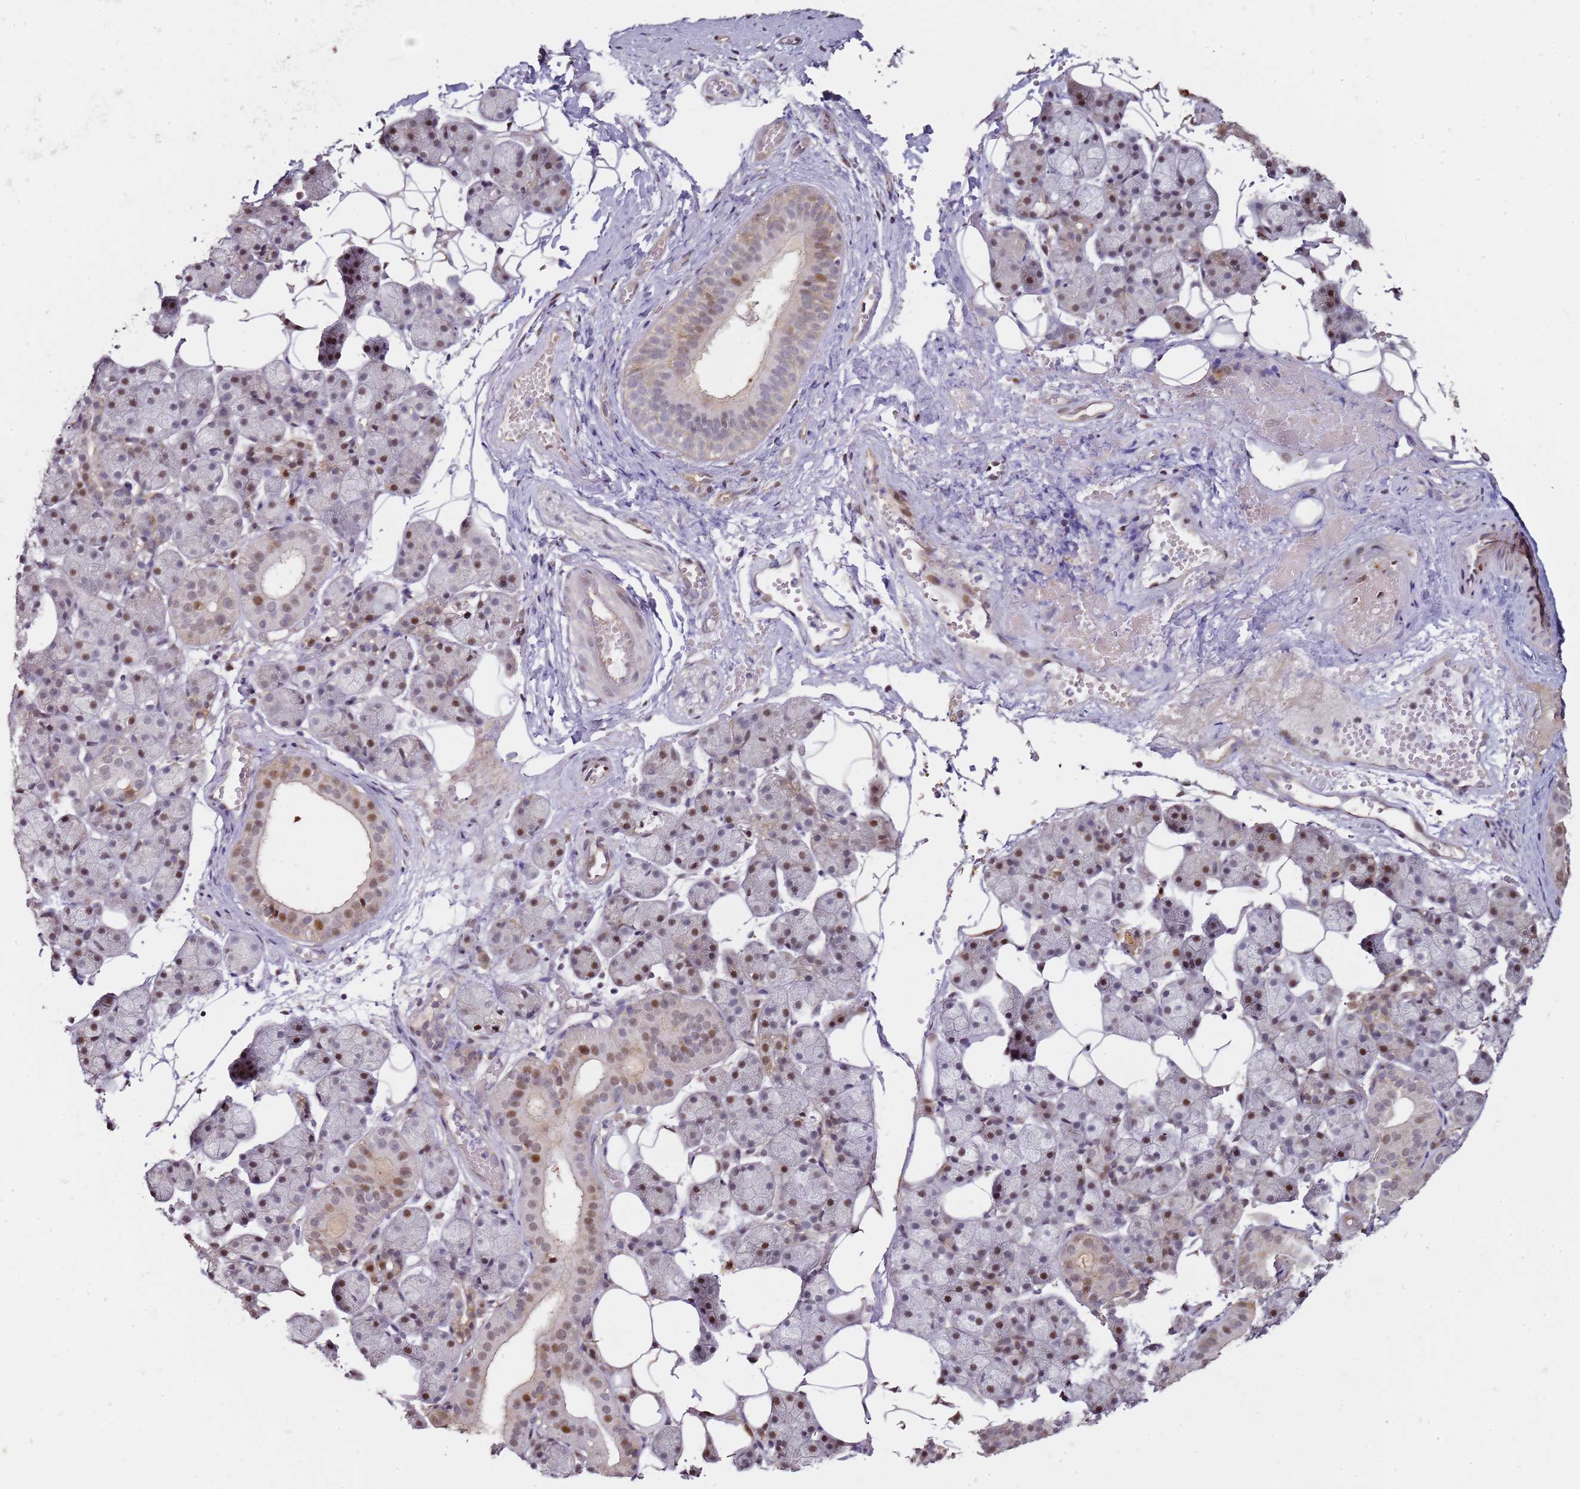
{"staining": {"intensity": "moderate", "quantity": "<25%", "location": "nuclear"}, "tissue": "salivary gland", "cell_type": "Glandular cells", "image_type": "normal", "snomed": [{"axis": "morphology", "description": "Normal tissue, NOS"}, {"axis": "topography", "description": "Salivary gland"}], "caption": "A high-resolution image shows IHC staining of benign salivary gland, which displays moderate nuclear expression in approximately <25% of glandular cells. The staining was performed using DAB to visualize the protein expression in brown, while the nuclei were stained in blue with hematoxylin (Magnification: 20x).", "gene": "PSMD4", "patient": {"sex": "female", "age": 33}}